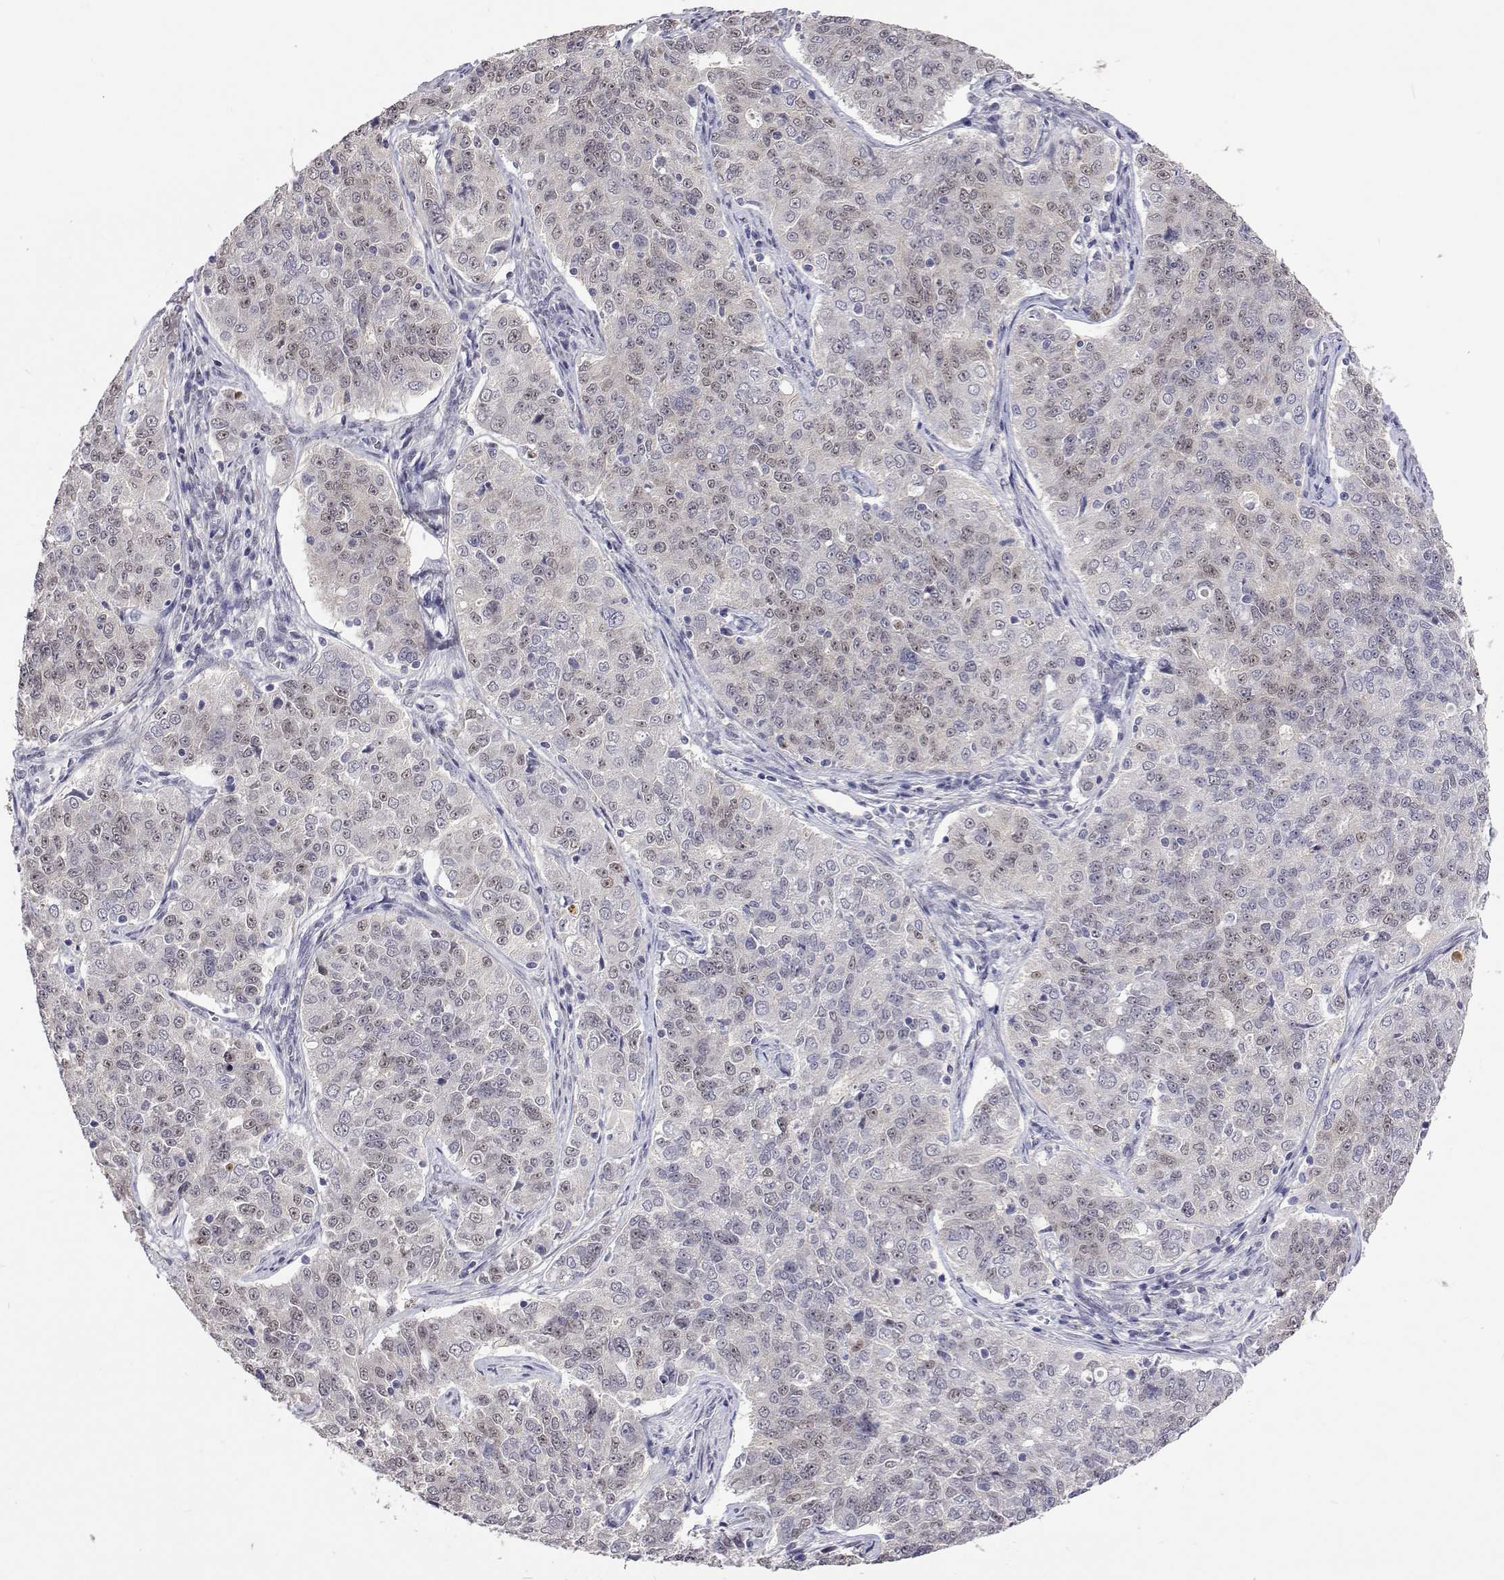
{"staining": {"intensity": "weak", "quantity": "25%-75%", "location": "nuclear"}, "tissue": "endometrial cancer", "cell_type": "Tumor cells", "image_type": "cancer", "snomed": [{"axis": "morphology", "description": "Adenocarcinoma, NOS"}, {"axis": "topography", "description": "Endometrium"}], "caption": "DAB immunohistochemical staining of human endometrial adenocarcinoma displays weak nuclear protein positivity in about 25%-75% of tumor cells. Nuclei are stained in blue.", "gene": "HNRNPA0", "patient": {"sex": "female", "age": 43}}